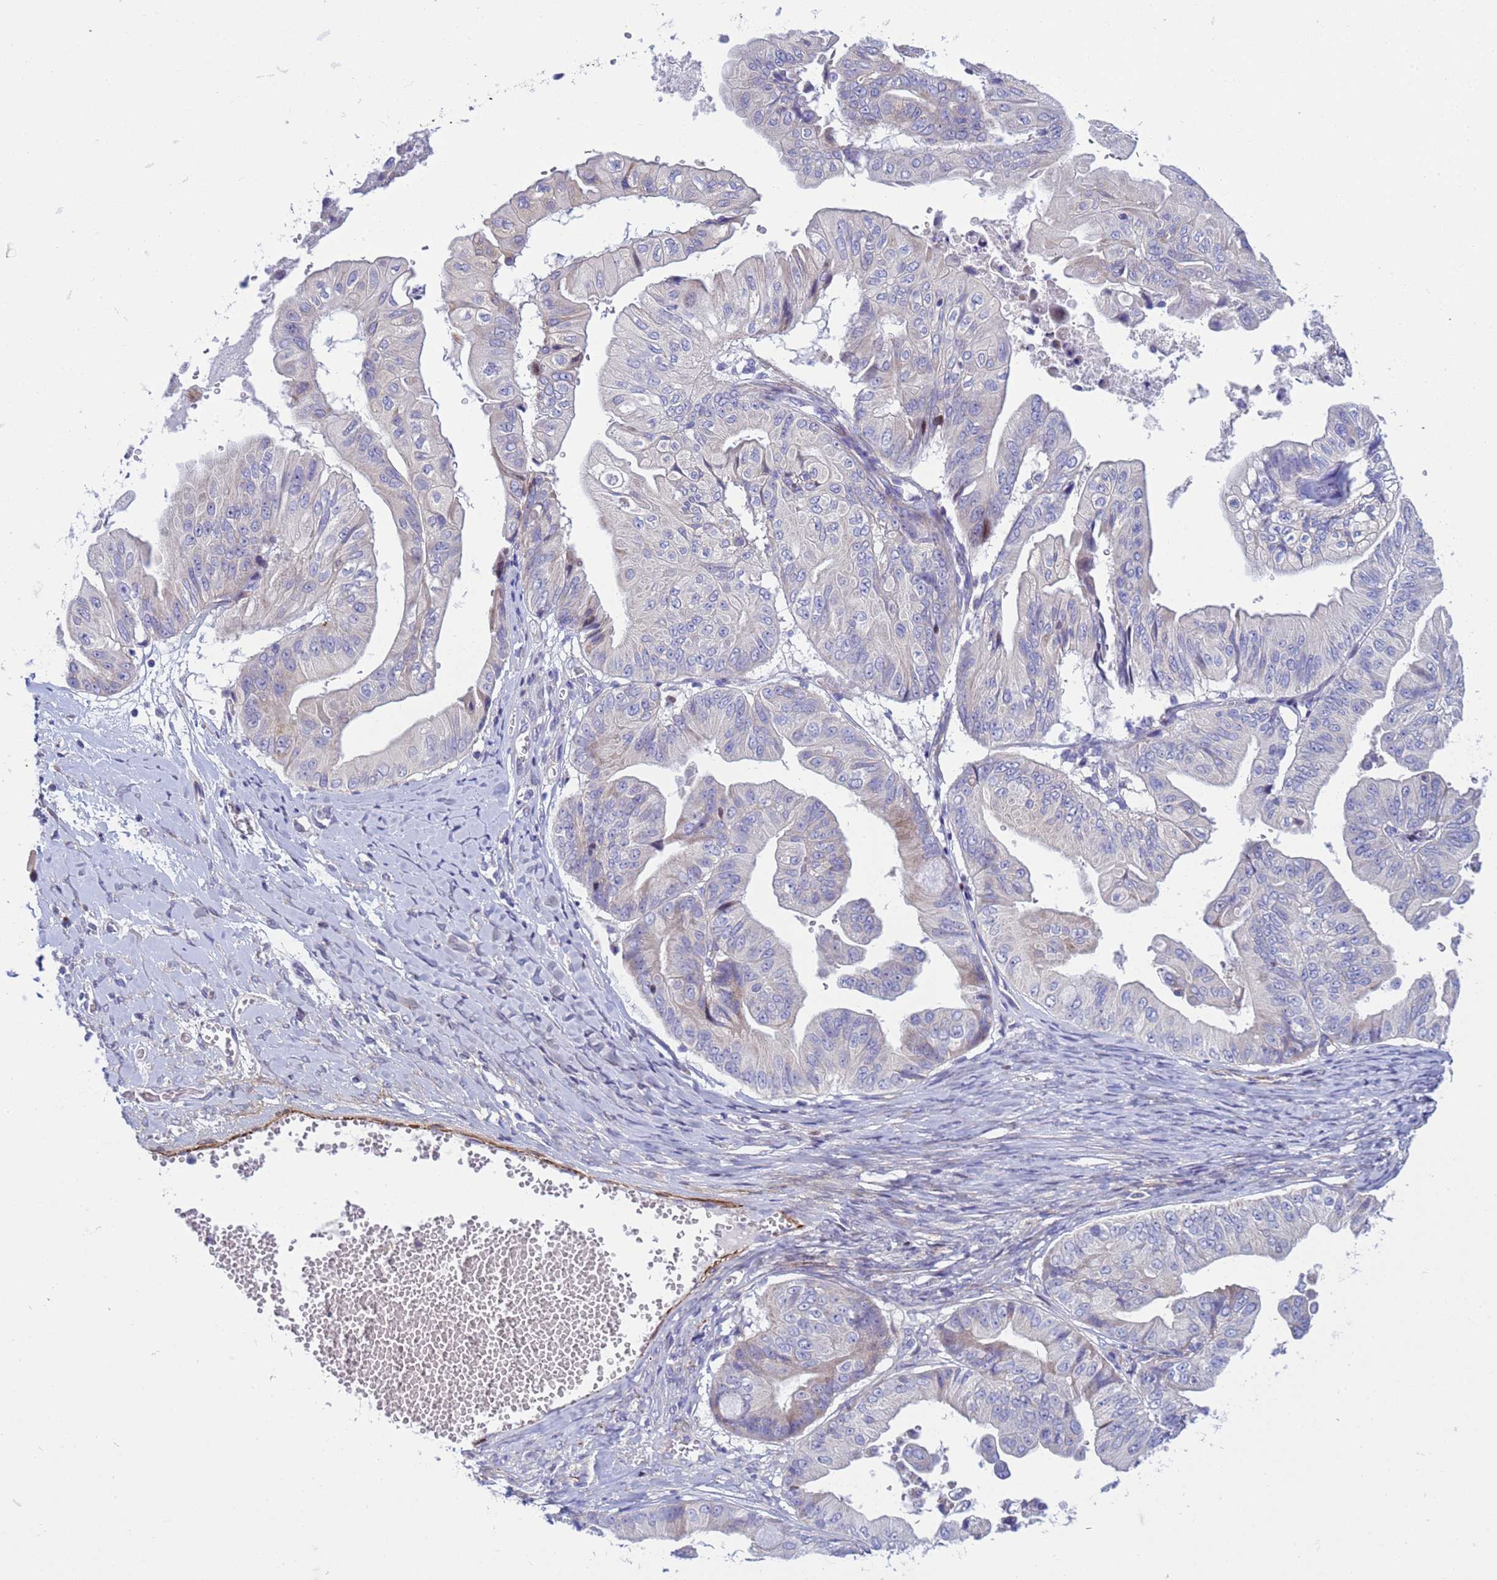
{"staining": {"intensity": "negative", "quantity": "none", "location": "none"}, "tissue": "ovarian cancer", "cell_type": "Tumor cells", "image_type": "cancer", "snomed": [{"axis": "morphology", "description": "Cystadenocarcinoma, mucinous, NOS"}, {"axis": "topography", "description": "Ovary"}], "caption": "DAB (3,3'-diaminobenzidine) immunohistochemical staining of human mucinous cystadenocarcinoma (ovarian) shows no significant expression in tumor cells.", "gene": "P2RX7", "patient": {"sex": "female", "age": 61}}